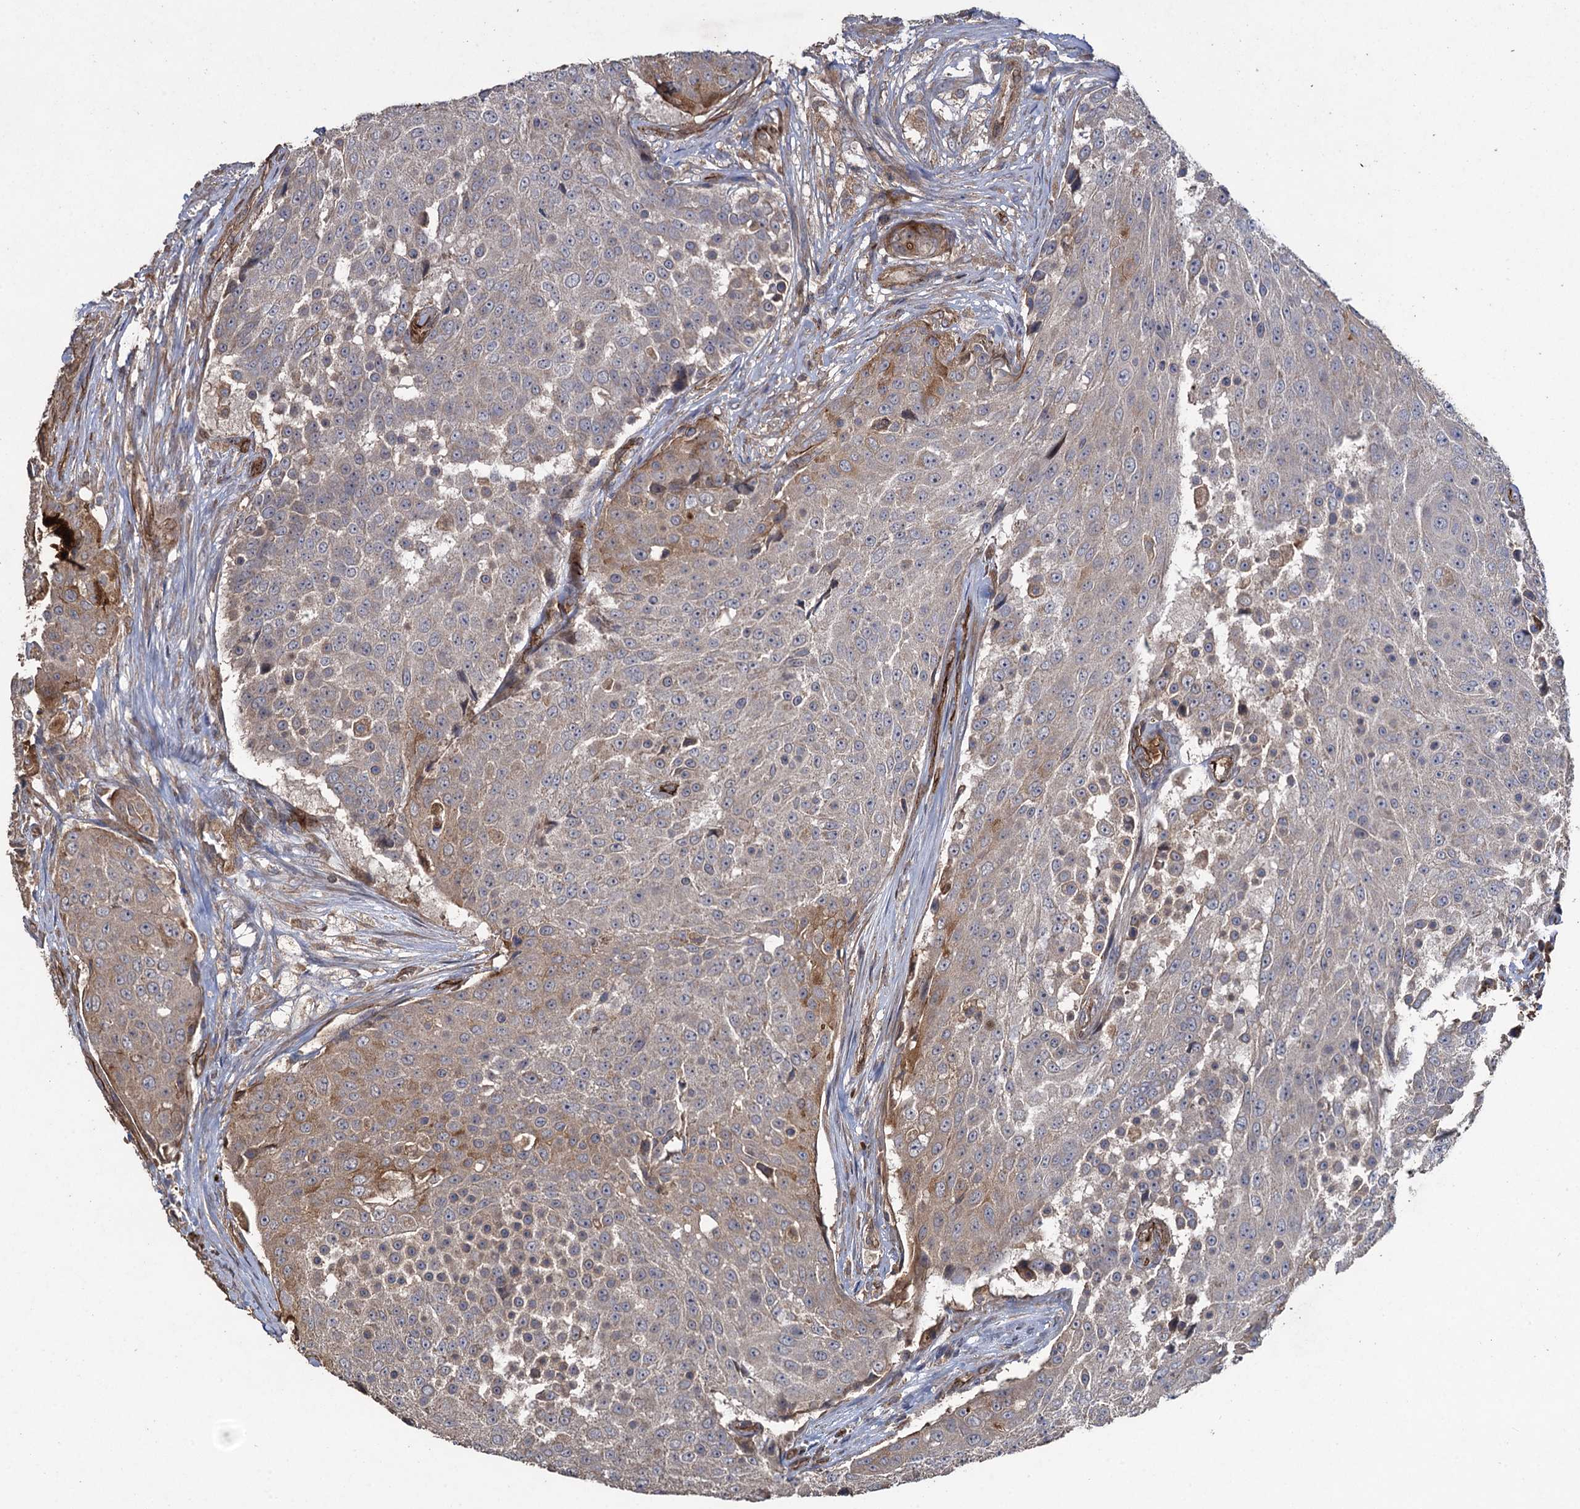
{"staining": {"intensity": "moderate", "quantity": "<25%", "location": "cytoplasmic/membranous"}, "tissue": "urothelial cancer", "cell_type": "Tumor cells", "image_type": "cancer", "snomed": [{"axis": "morphology", "description": "Urothelial carcinoma, High grade"}, {"axis": "topography", "description": "Urinary bladder"}], "caption": "High-grade urothelial carcinoma stained with a protein marker exhibits moderate staining in tumor cells.", "gene": "TXNDC11", "patient": {"sex": "female", "age": 63}}